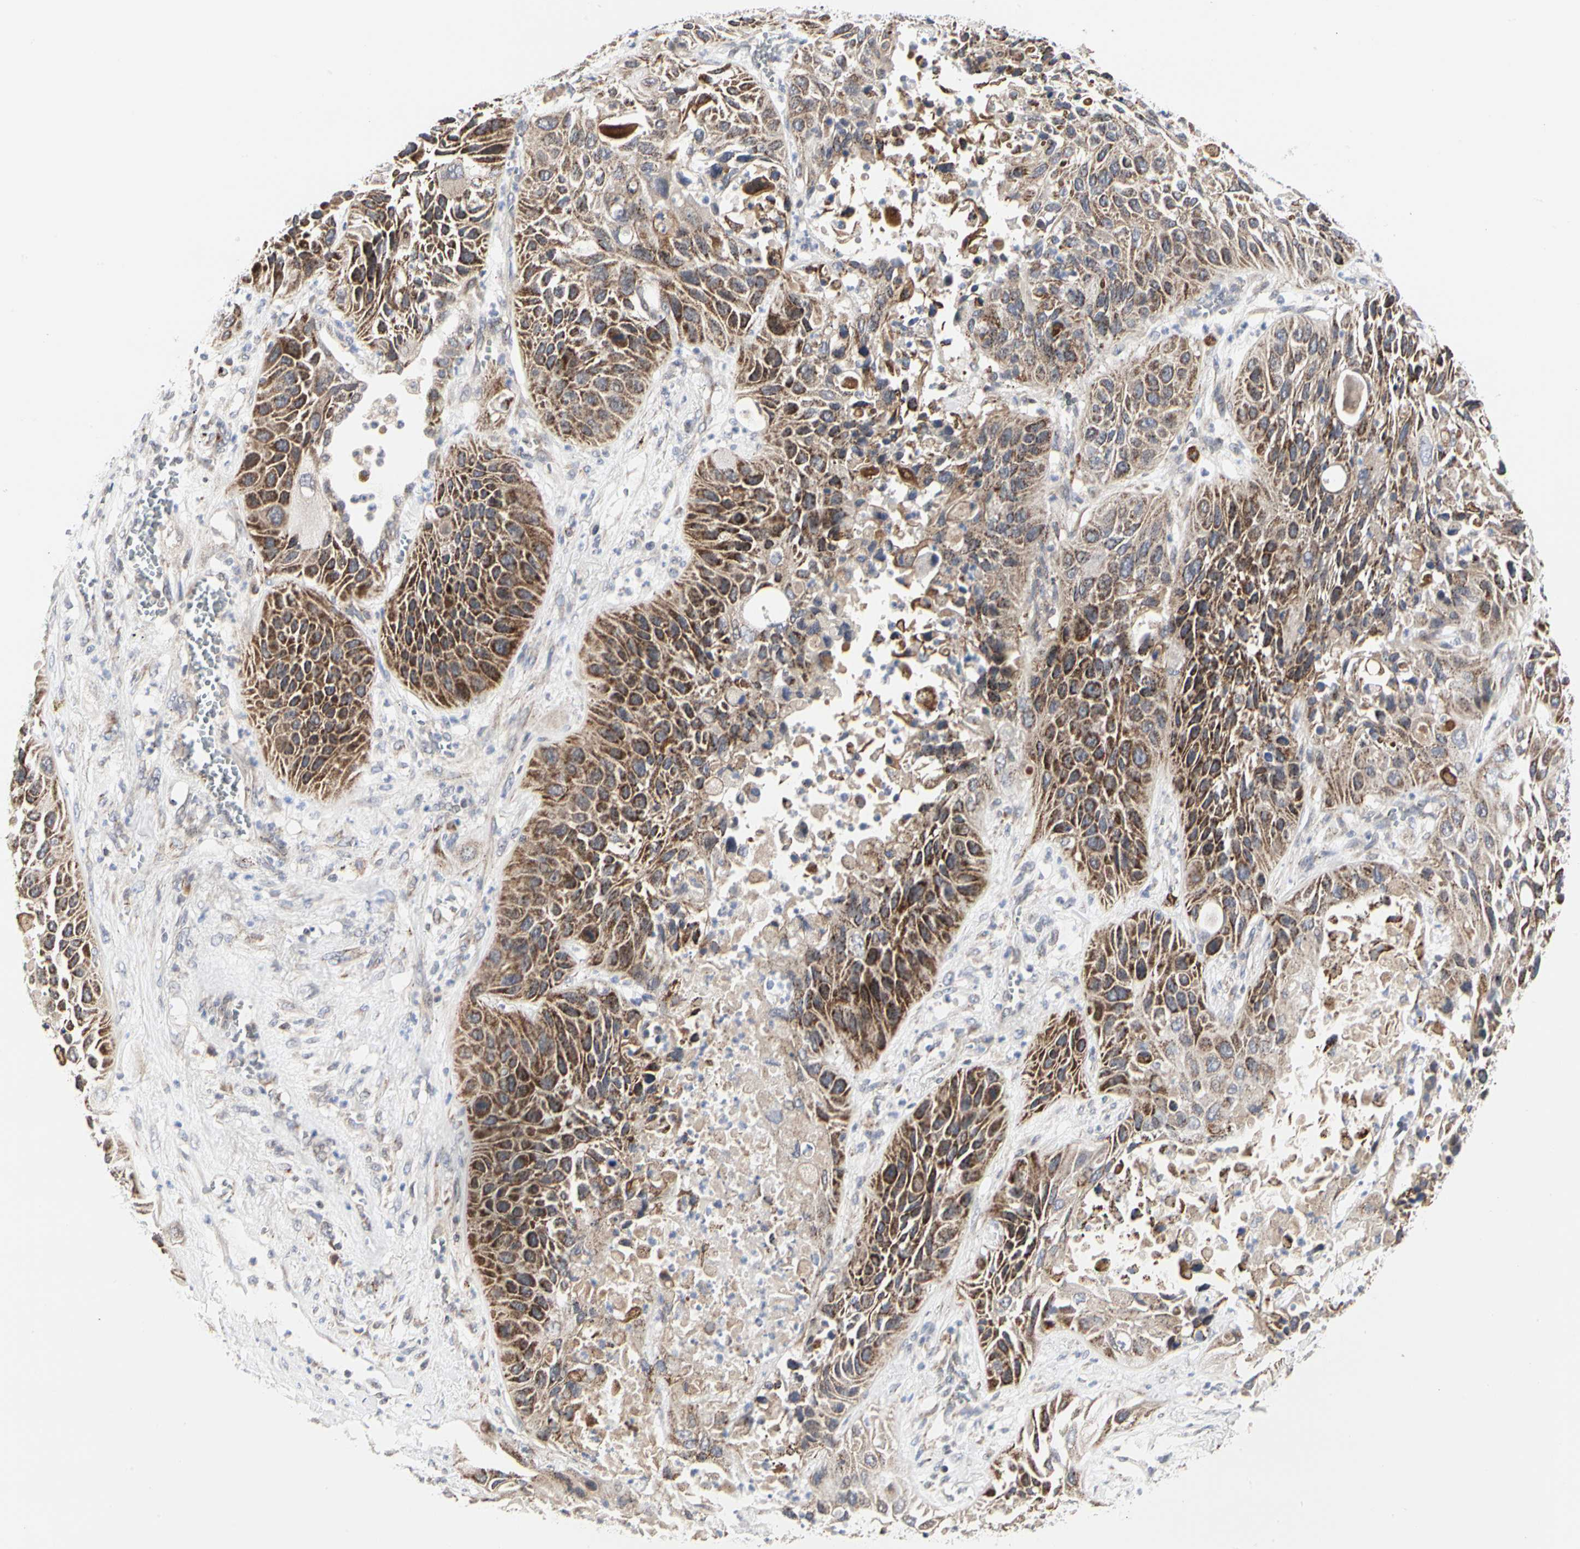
{"staining": {"intensity": "moderate", "quantity": ">75%", "location": "cytoplasmic/membranous"}, "tissue": "lung cancer", "cell_type": "Tumor cells", "image_type": "cancer", "snomed": [{"axis": "morphology", "description": "Squamous cell carcinoma, NOS"}, {"axis": "topography", "description": "Lung"}], "caption": "Immunohistochemistry histopathology image of neoplastic tissue: human lung squamous cell carcinoma stained using IHC displays medium levels of moderate protein expression localized specifically in the cytoplasmic/membranous of tumor cells, appearing as a cytoplasmic/membranous brown color.", "gene": "TSKU", "patient": {"sex": "female", "age": 76}}